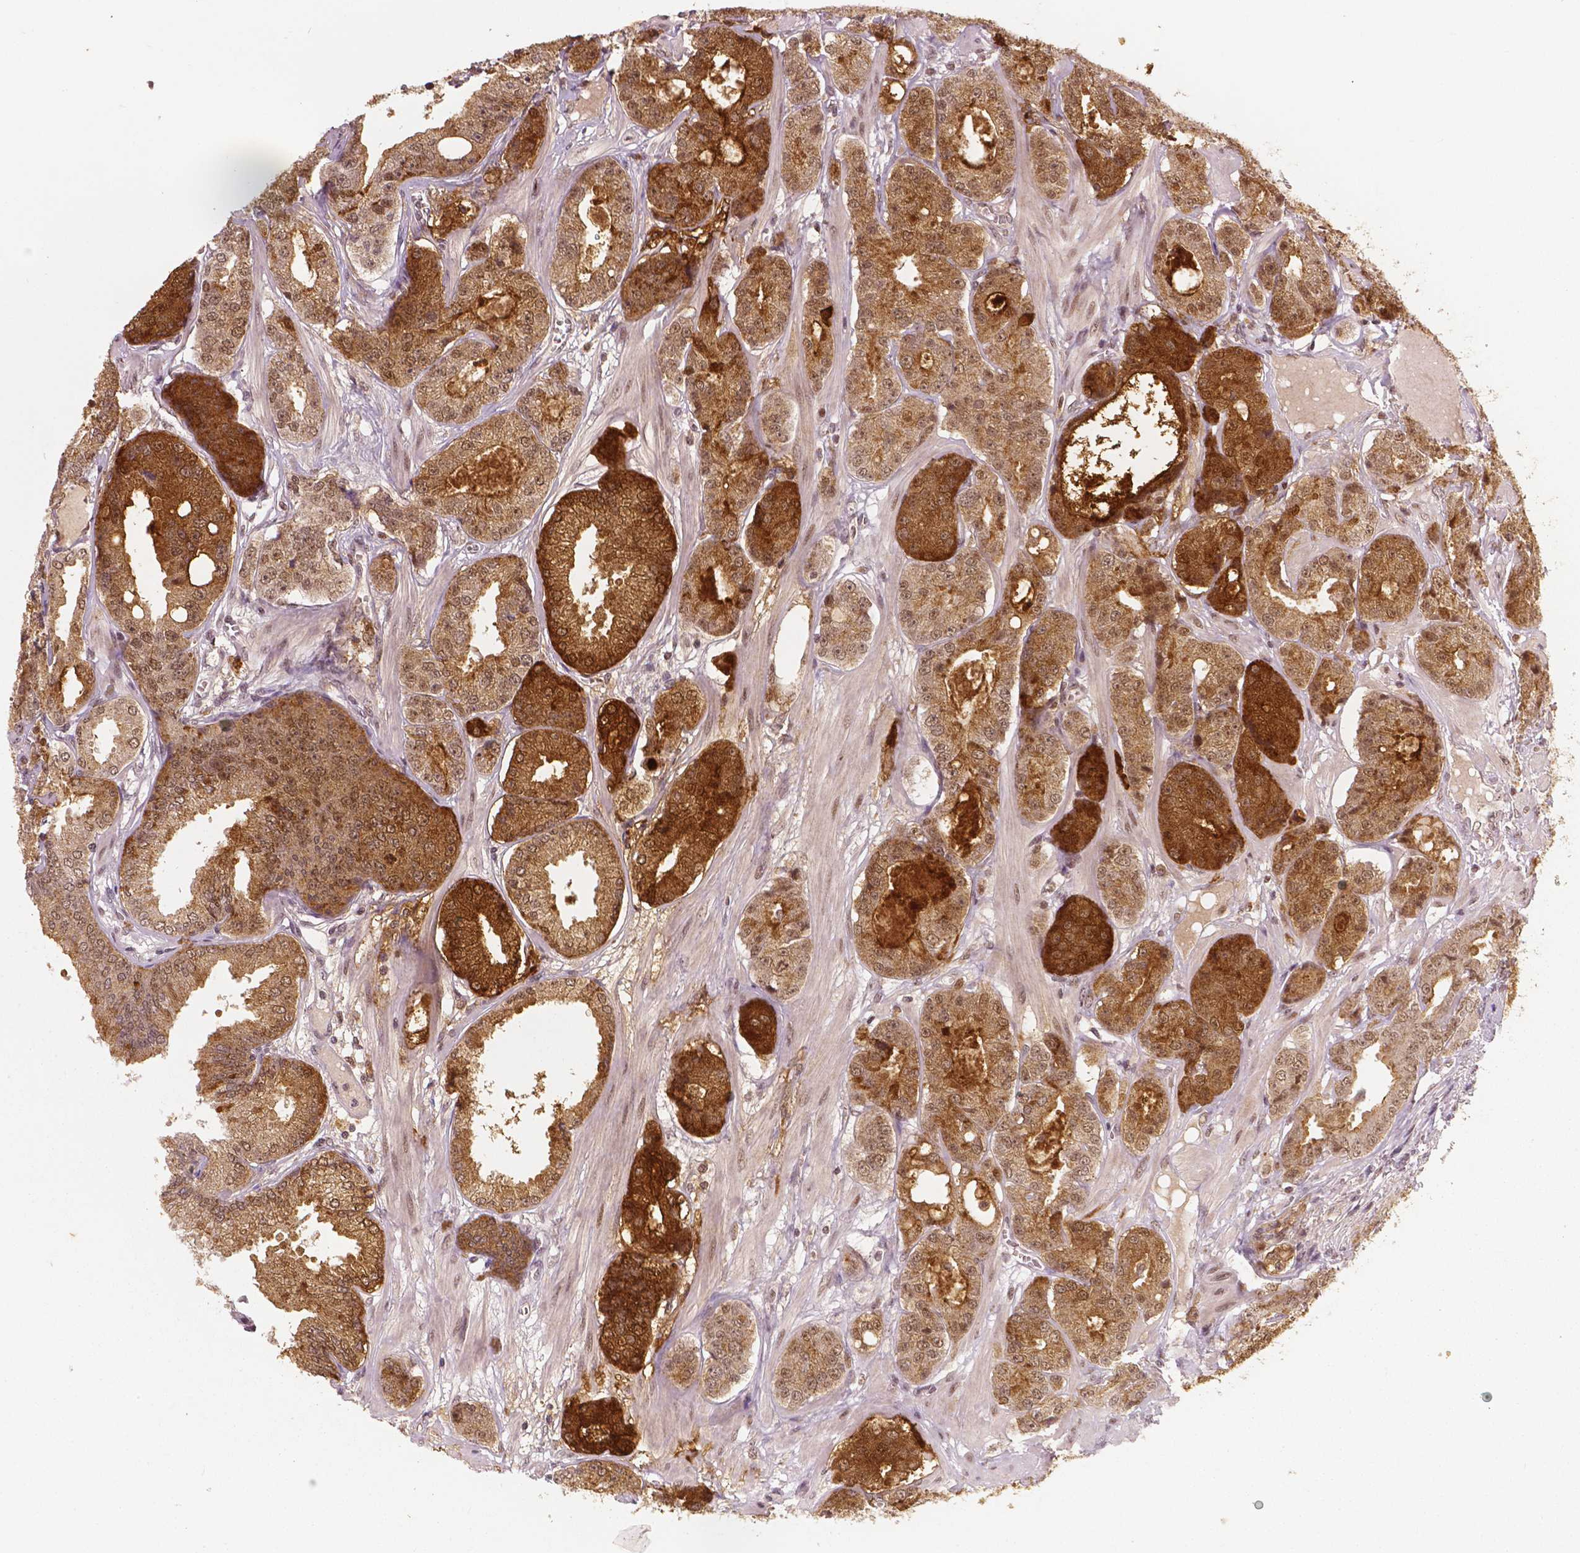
{"staining": {"intensity": "strong", "quantity": "25%-75%", "location": "cytoplasmic/membranous,nuclear"}, "tissue": "prostate cancer", "cell_type": "Tumor cells", "image_type": "cancer", "snomed": [{"axis": "morphology", "description": "Adenocarcinoma, NOS"}, {"axis": "topography", "description": "Prostate"}], "caption": "IHC staining of adenocarcinoma (prostate), which displays high levels of strong cytoplasmic/membranous and nuclear staining in approximately 25%-75% of tumor cells indicating strong cytoplasmic/membranous and nuclear protein staining. The staining was performed using DAB (3,3'-diaminobenzidine) (brown) for protein detection and nuclei were counterstained in hematoxylin (blue).", "gene": "NSD2", "patient": {"sex": "male", "age": 64}}